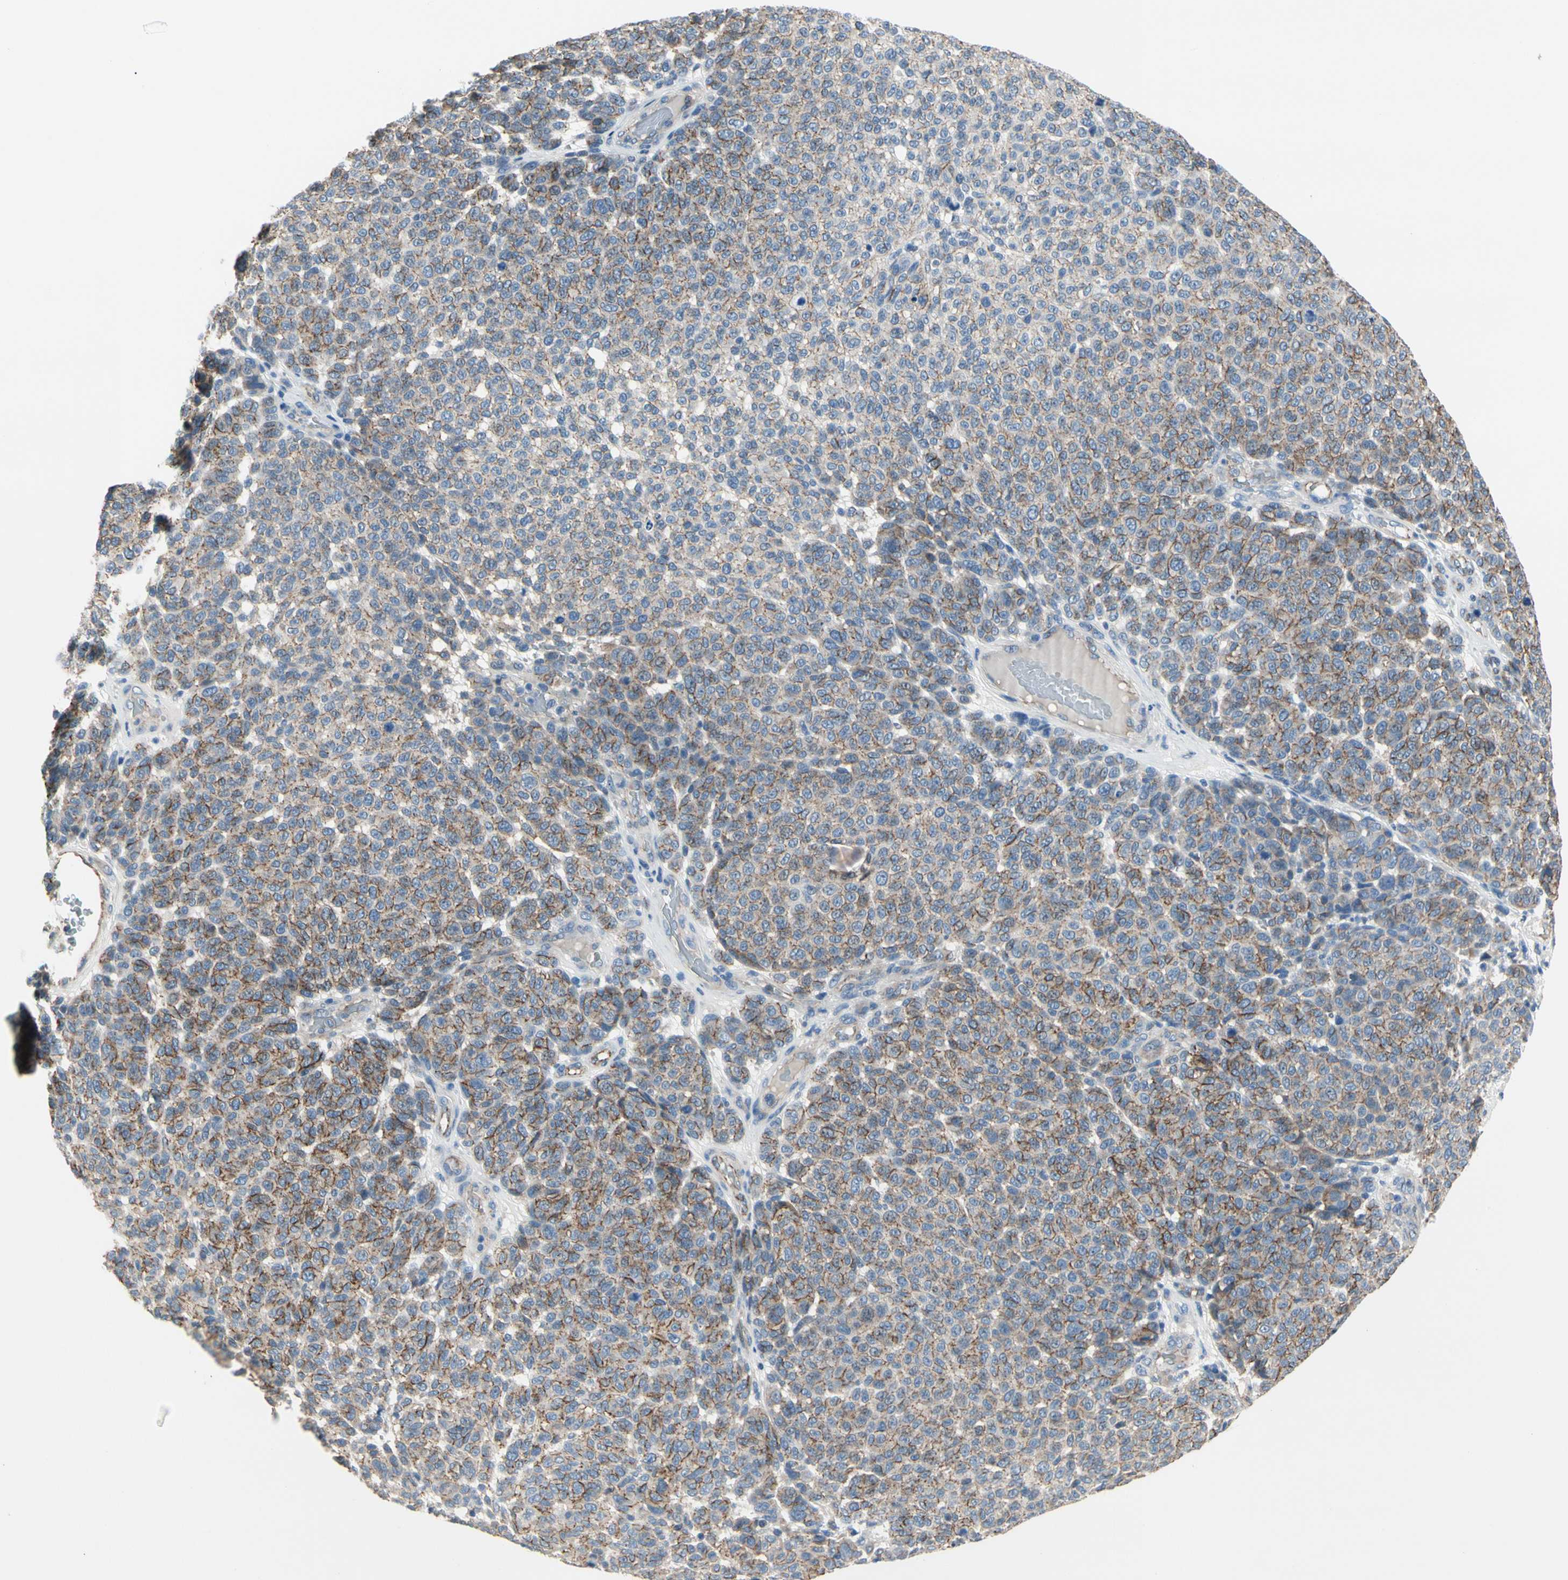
{"staining": {"intensity": "weak", "quantity": "<25%", "location": "cytoplasmic/membranous"}, "tissue": "melanoma", "cell_type": "Tumor cells", "image_type": "cancer", "snomed": [{"axis": "morphology", "description": "Malignant melanoma, NOS"}, {"axis": "topography", "description": "Skin"}], "caption": "IHC micrograph of human malignant melanoma stained for a protein (brown), which demonstrates no positivity in tumor cells. Nuclei are stained in blue.", "gene": "LGR6", "patient": {"sex": "male", "age": 59}}